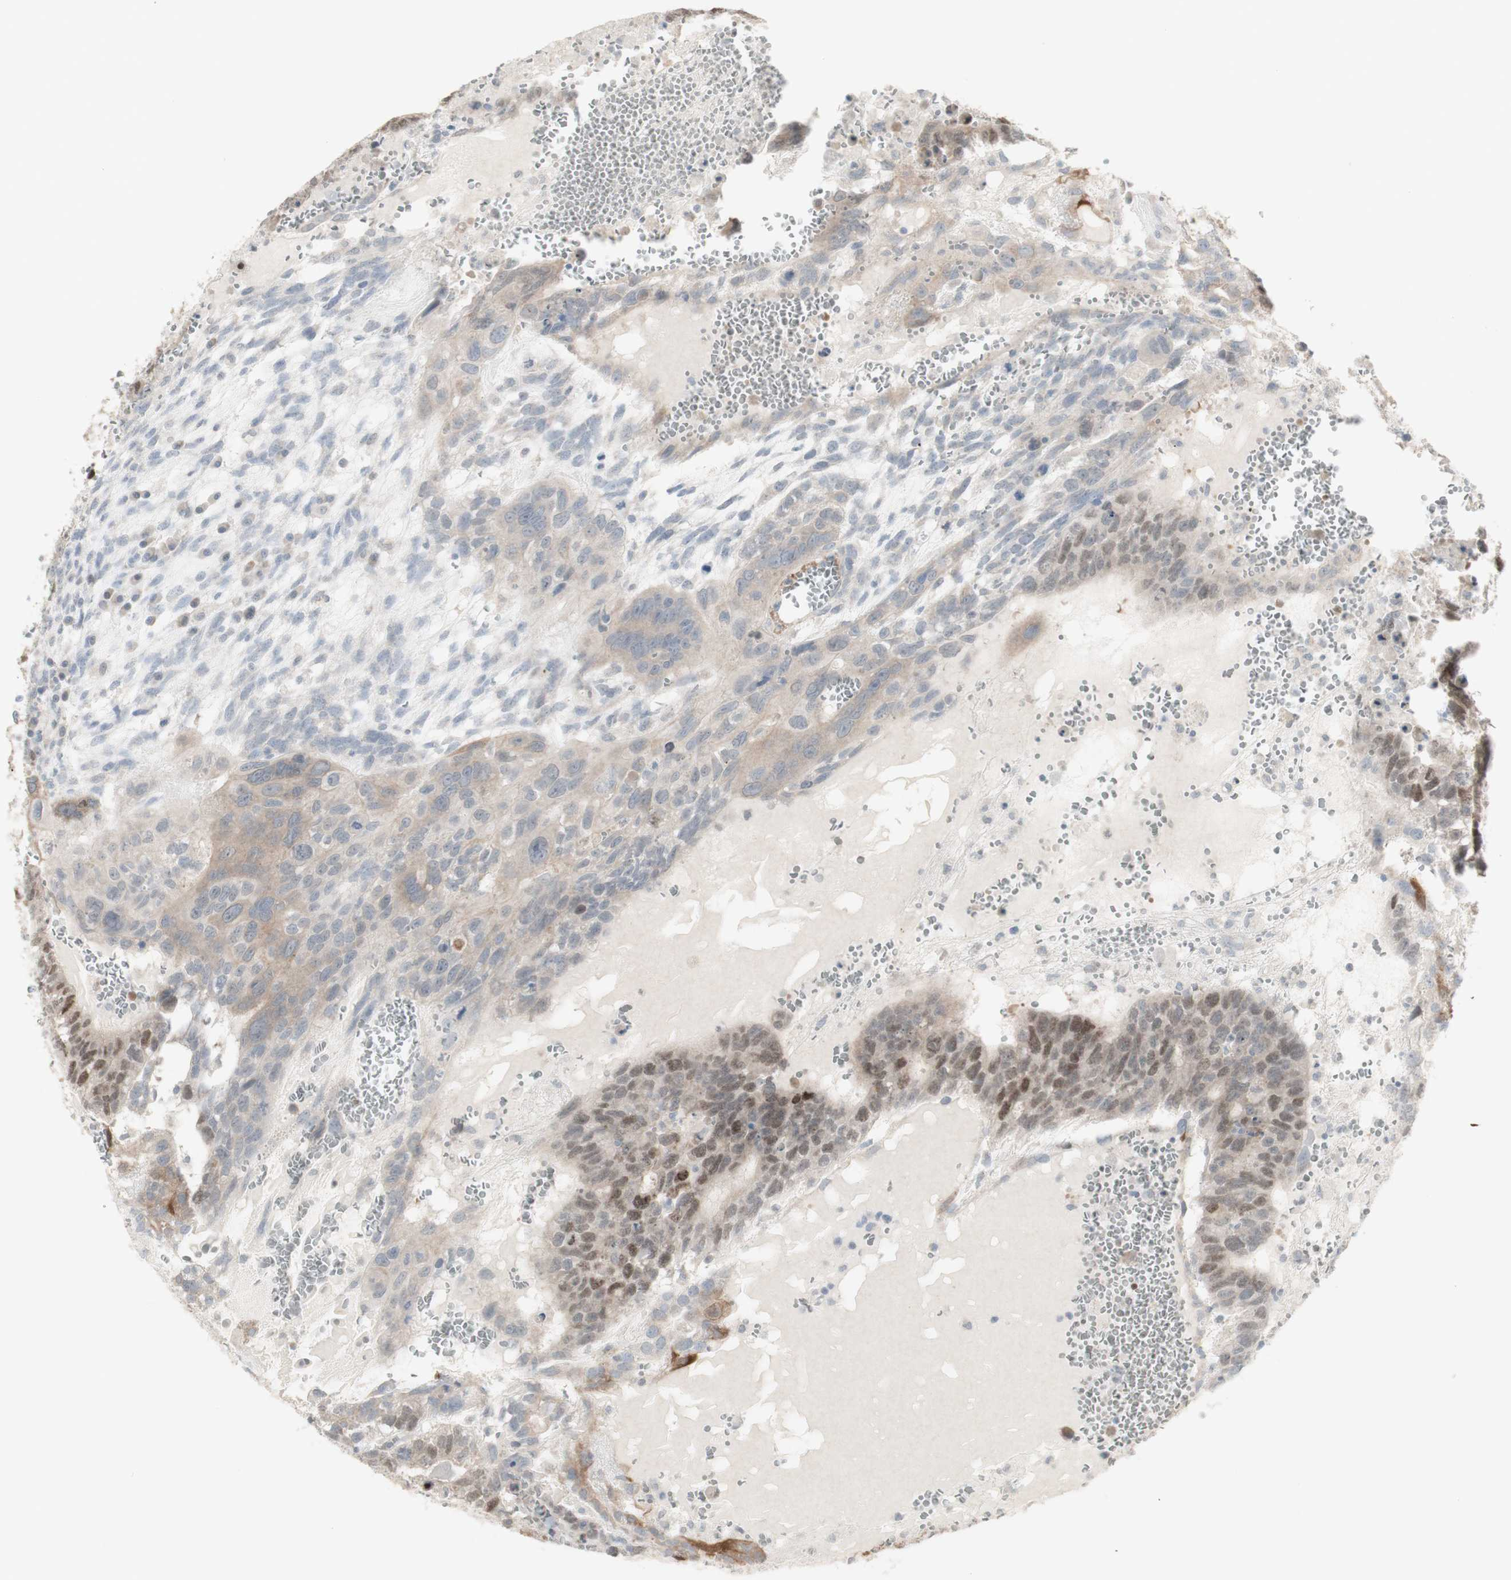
{"staining": {"intensity": "strong", "quantity": "25%-75%", "location": "cytoplasmic/membranous,nuclear"}, "tissue": "testis cancer", "cell_type": "Tumor cells", "image_type": "cancer", "snomed": [{"axis": "morphology", "description": "Seminoma, NOS"}, {"axis": "morphology", "description": "Carcinoma, Embryonal, NOS"}, {"axis": "topography", "description": "Testis"}], "caption": "Immunohistochemistry (IHC) of human embryonal carcinoma (testis) exhibits high levels of strong cytoplasmic/membranous and nuclear staining in about 25%-75% of tumor cells.", "gene": "C1orf116", "patient": {"sex": "male", "age": 52}}